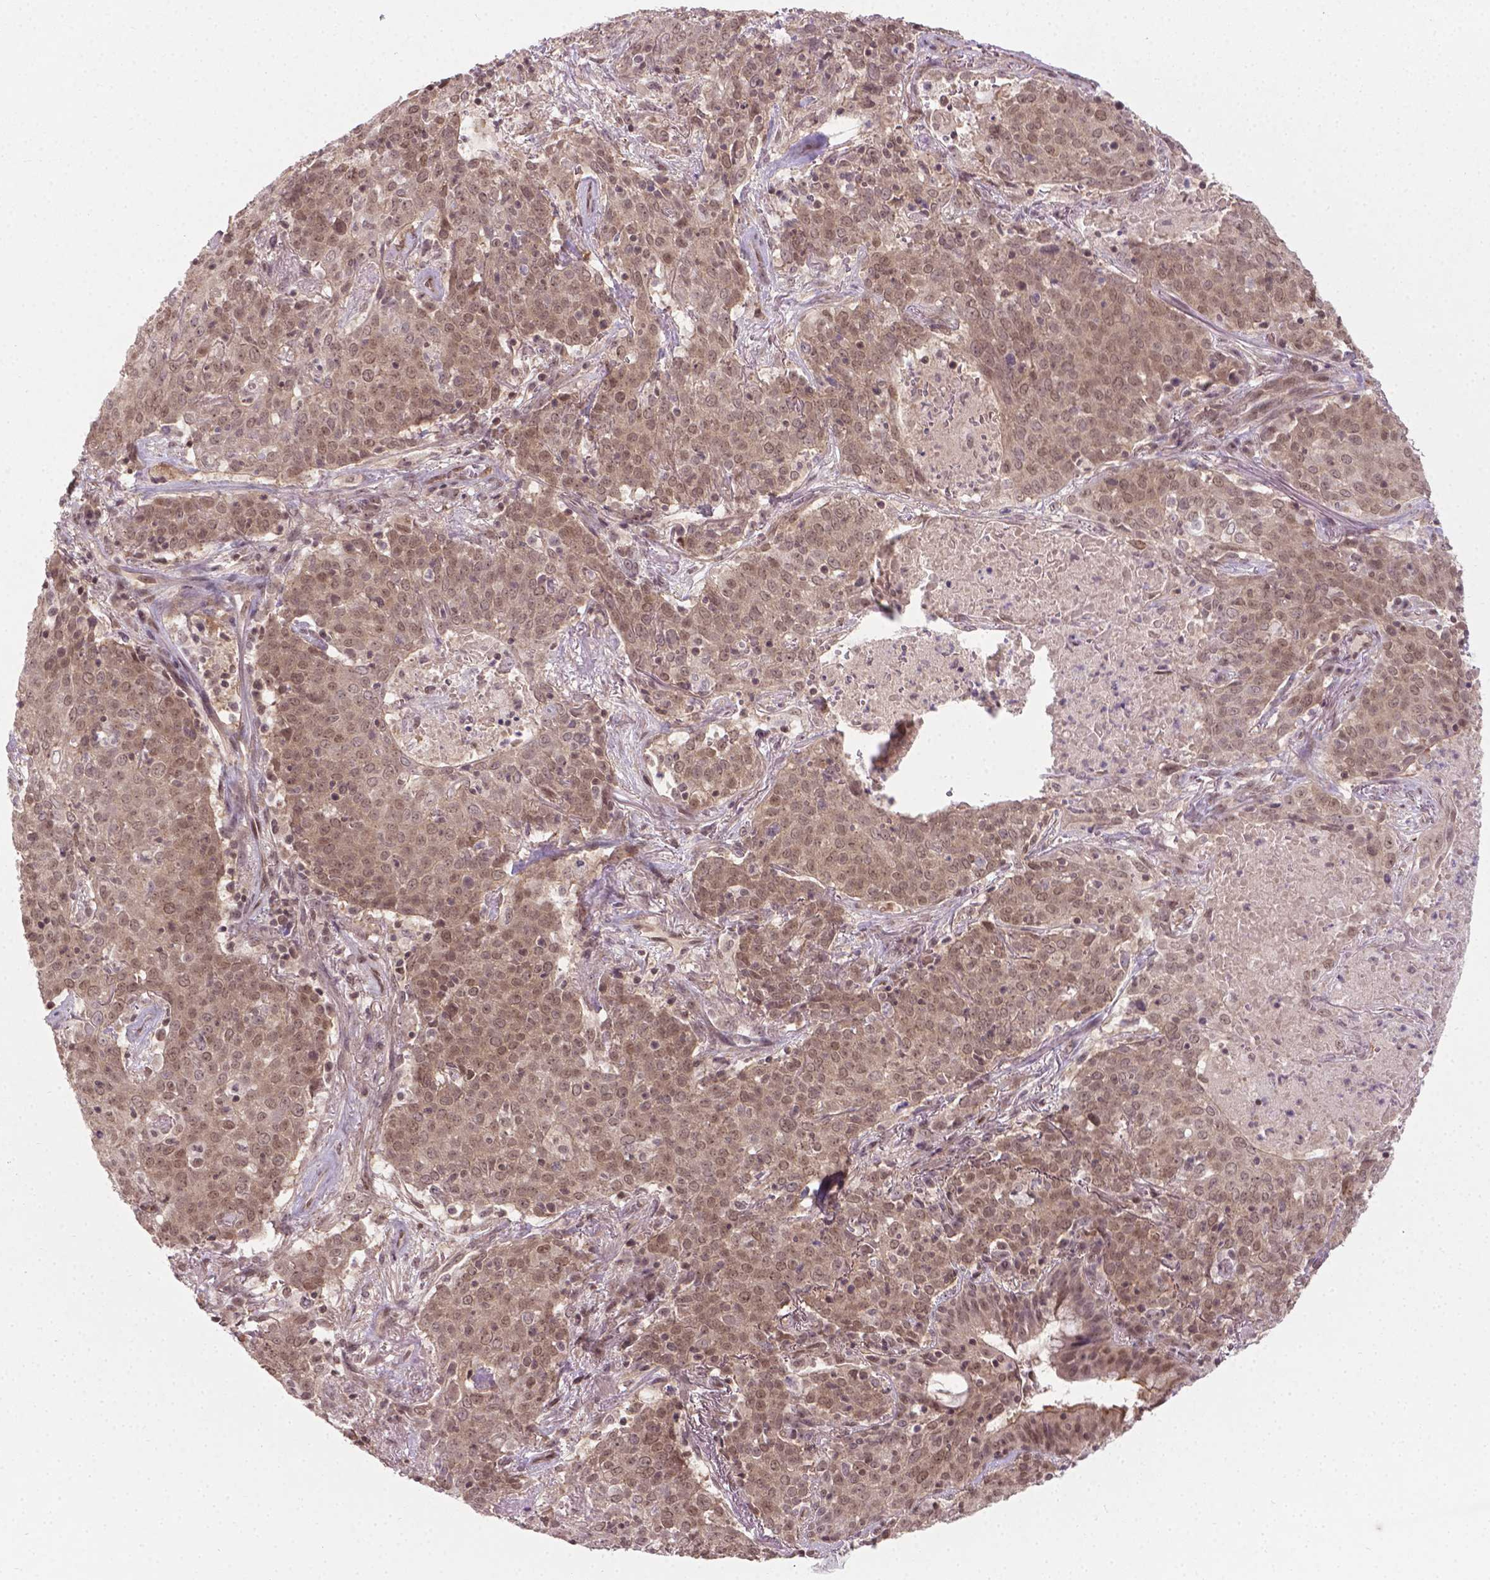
{"staining": {"intensity": "weak", "quantity": ">75%", "location": "nuclear"}, "tissue": "lung cancer", "cell_type": "Tumor cells", "image_type": "cancer", "snomed": [{"axis": "morphology", "description": "Squamous cell carcinoma, NOS"}, {"axis": "topography", "description": "Lung"}], "caption": "Immunohistochemical staining of lung cancer (squamous cell carcinoma) exhibits weak nuclear protein staining in about >75% of tumor cells.", "gene": "ANKRD54", "patient": {"sex": "male", "age": 82}}